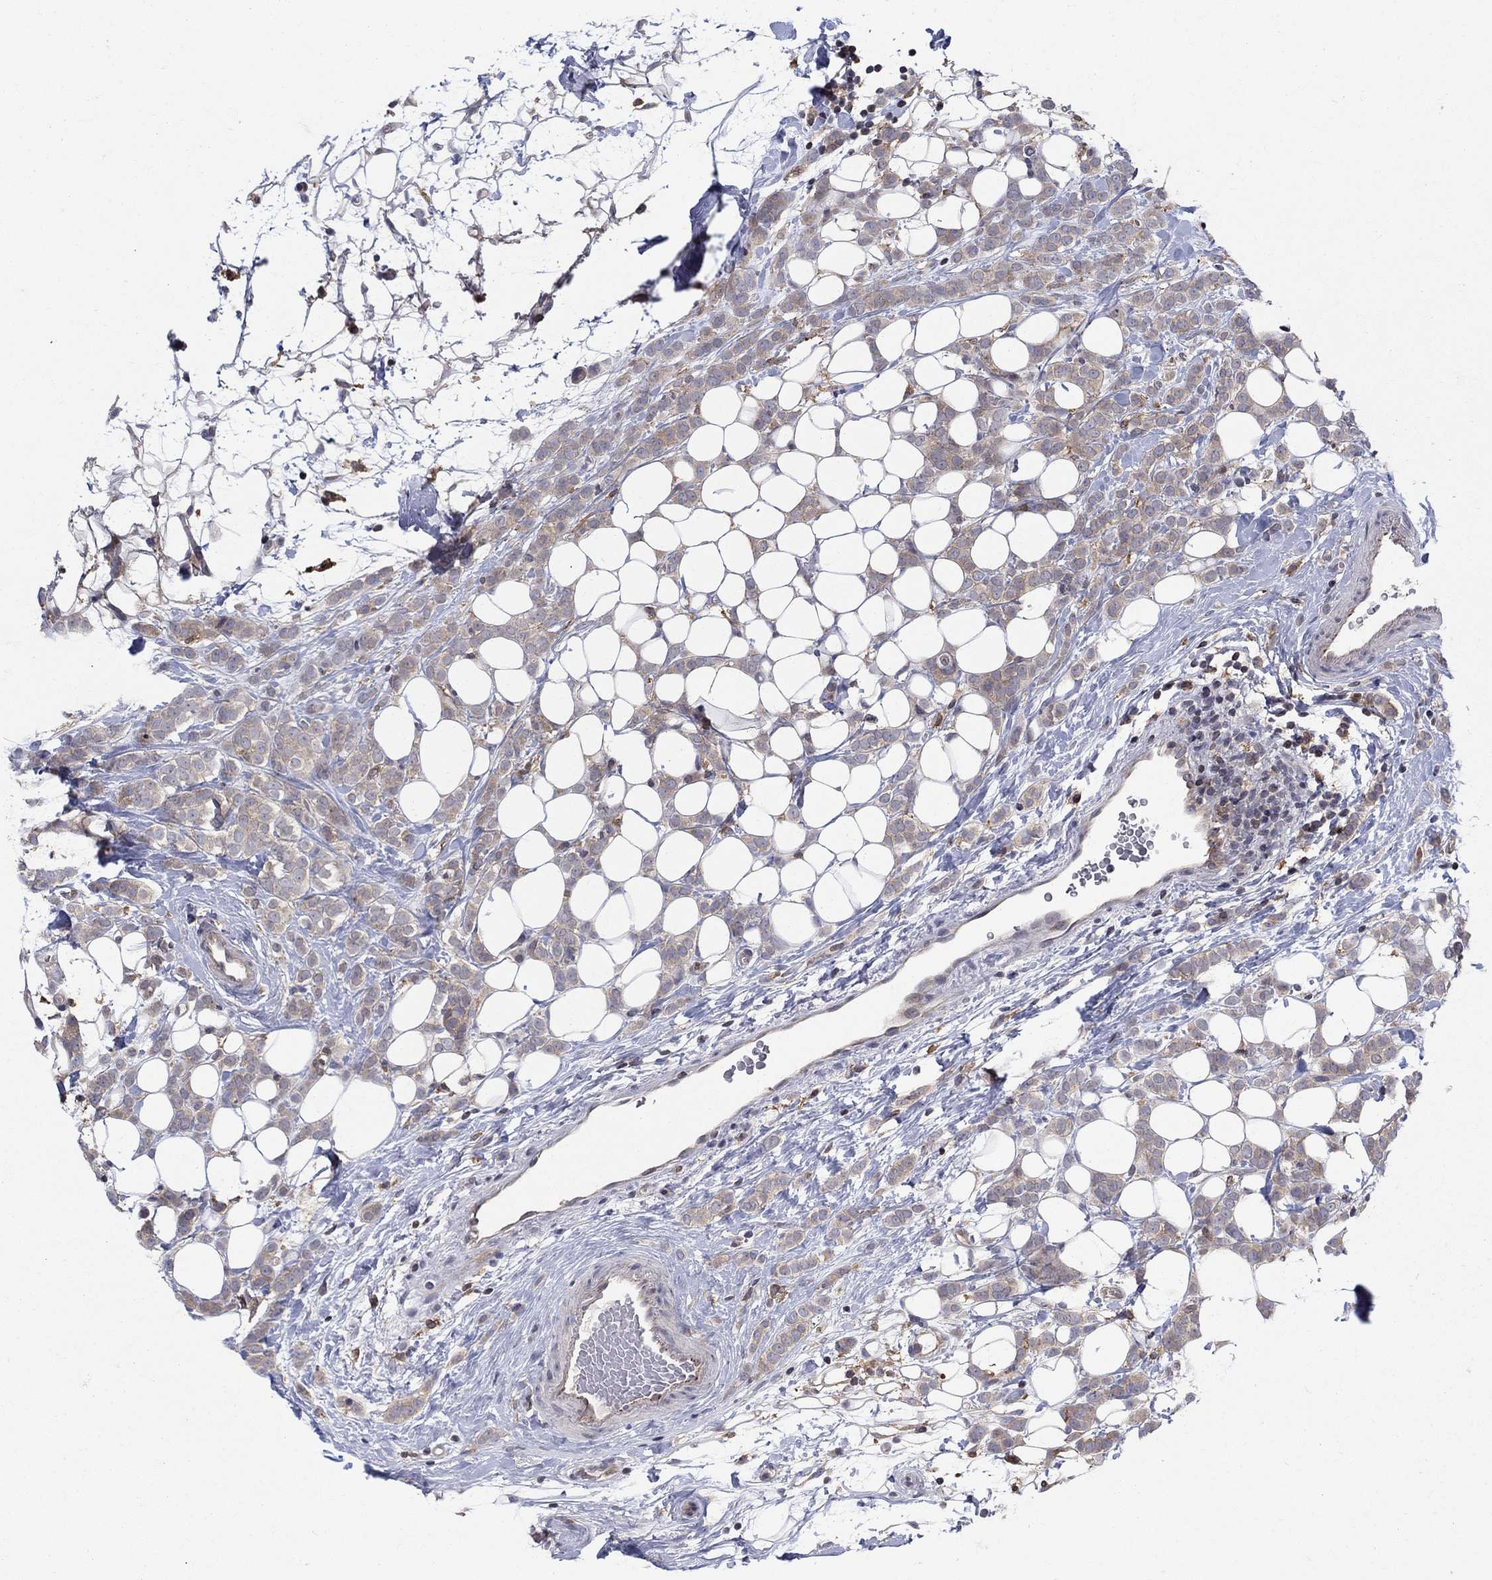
{"staining": {"intensity": "weak", "quantity": "25%-75%", "location": "cytoplasmic/membranous"}, "tissue": "breast cancer", "cell_type": "Tumor cells", "image_type": "cancer", "snomed": [{"axis": "morphology", "description": "Lobular carcinoma"}, {"axis": "topography", "description": "Breast"}], "caption": "Breast cancer stained for a protein (brown) demonstrates weak cytoplasmic/membranous positive positivity in about 25%-75% of tumor cells.", "gene": "ZNHIT3", "patient": {"sex": "female", "age": 49}}